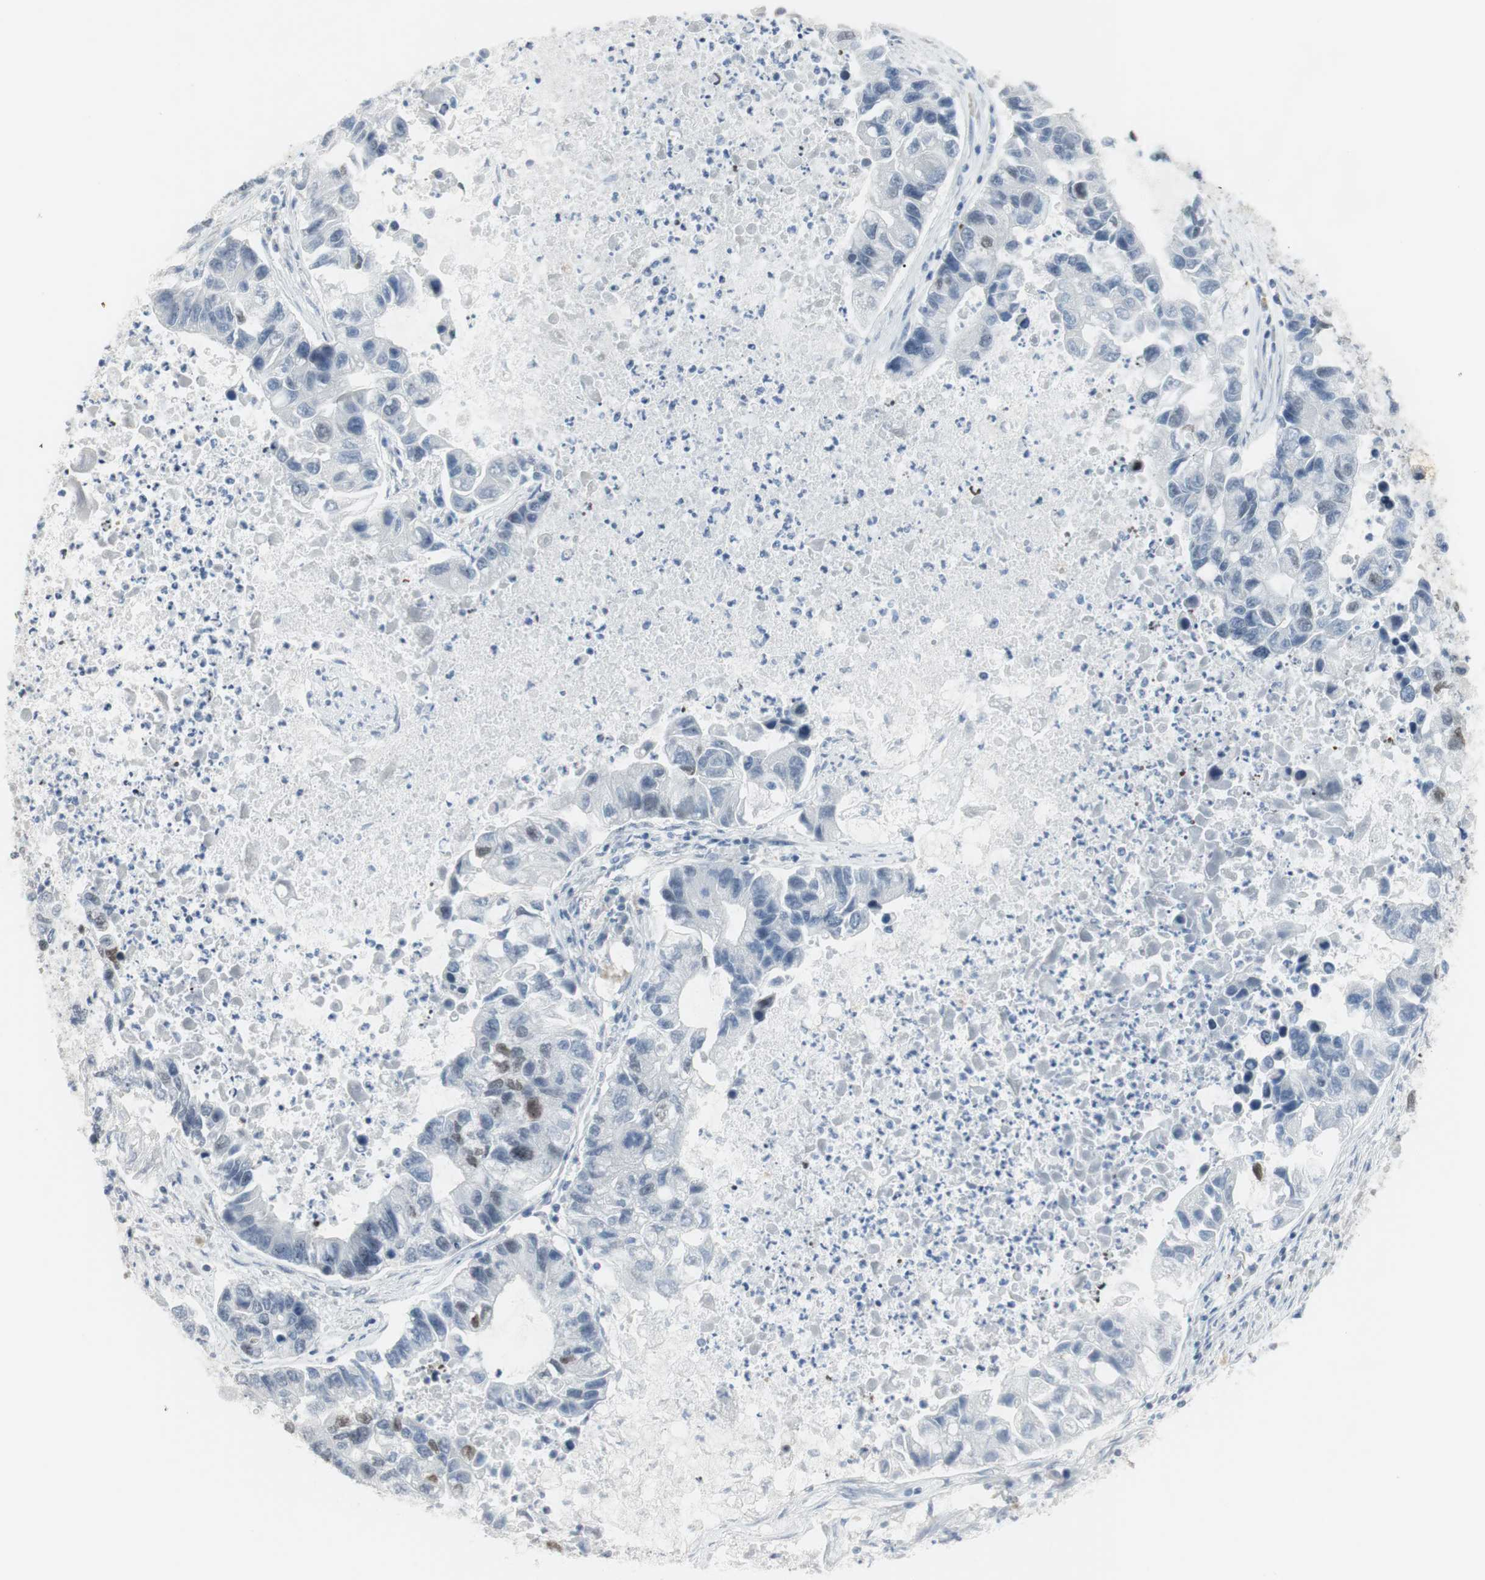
{"staining": {"intensity": "weak", "quantity": "<25%", "location": "nuclear"}, "tissue": "lung cancer", "cell_type": "Tumor cells", "image_type": "cancer", "snomed": [{"axis": "morphology", "description": "Adenocarcinoma, NOS"}, {"axis": "topography", "description": "Lung"}], "caption": "A high-resolution micrograph shows immunohistochemistry (IHC) staining of adenocarcinoma (lung), which exhibits no significant expression in tumor cells.", "gene": "BMI1", "patient": {"sex": "female", "age": 51}}